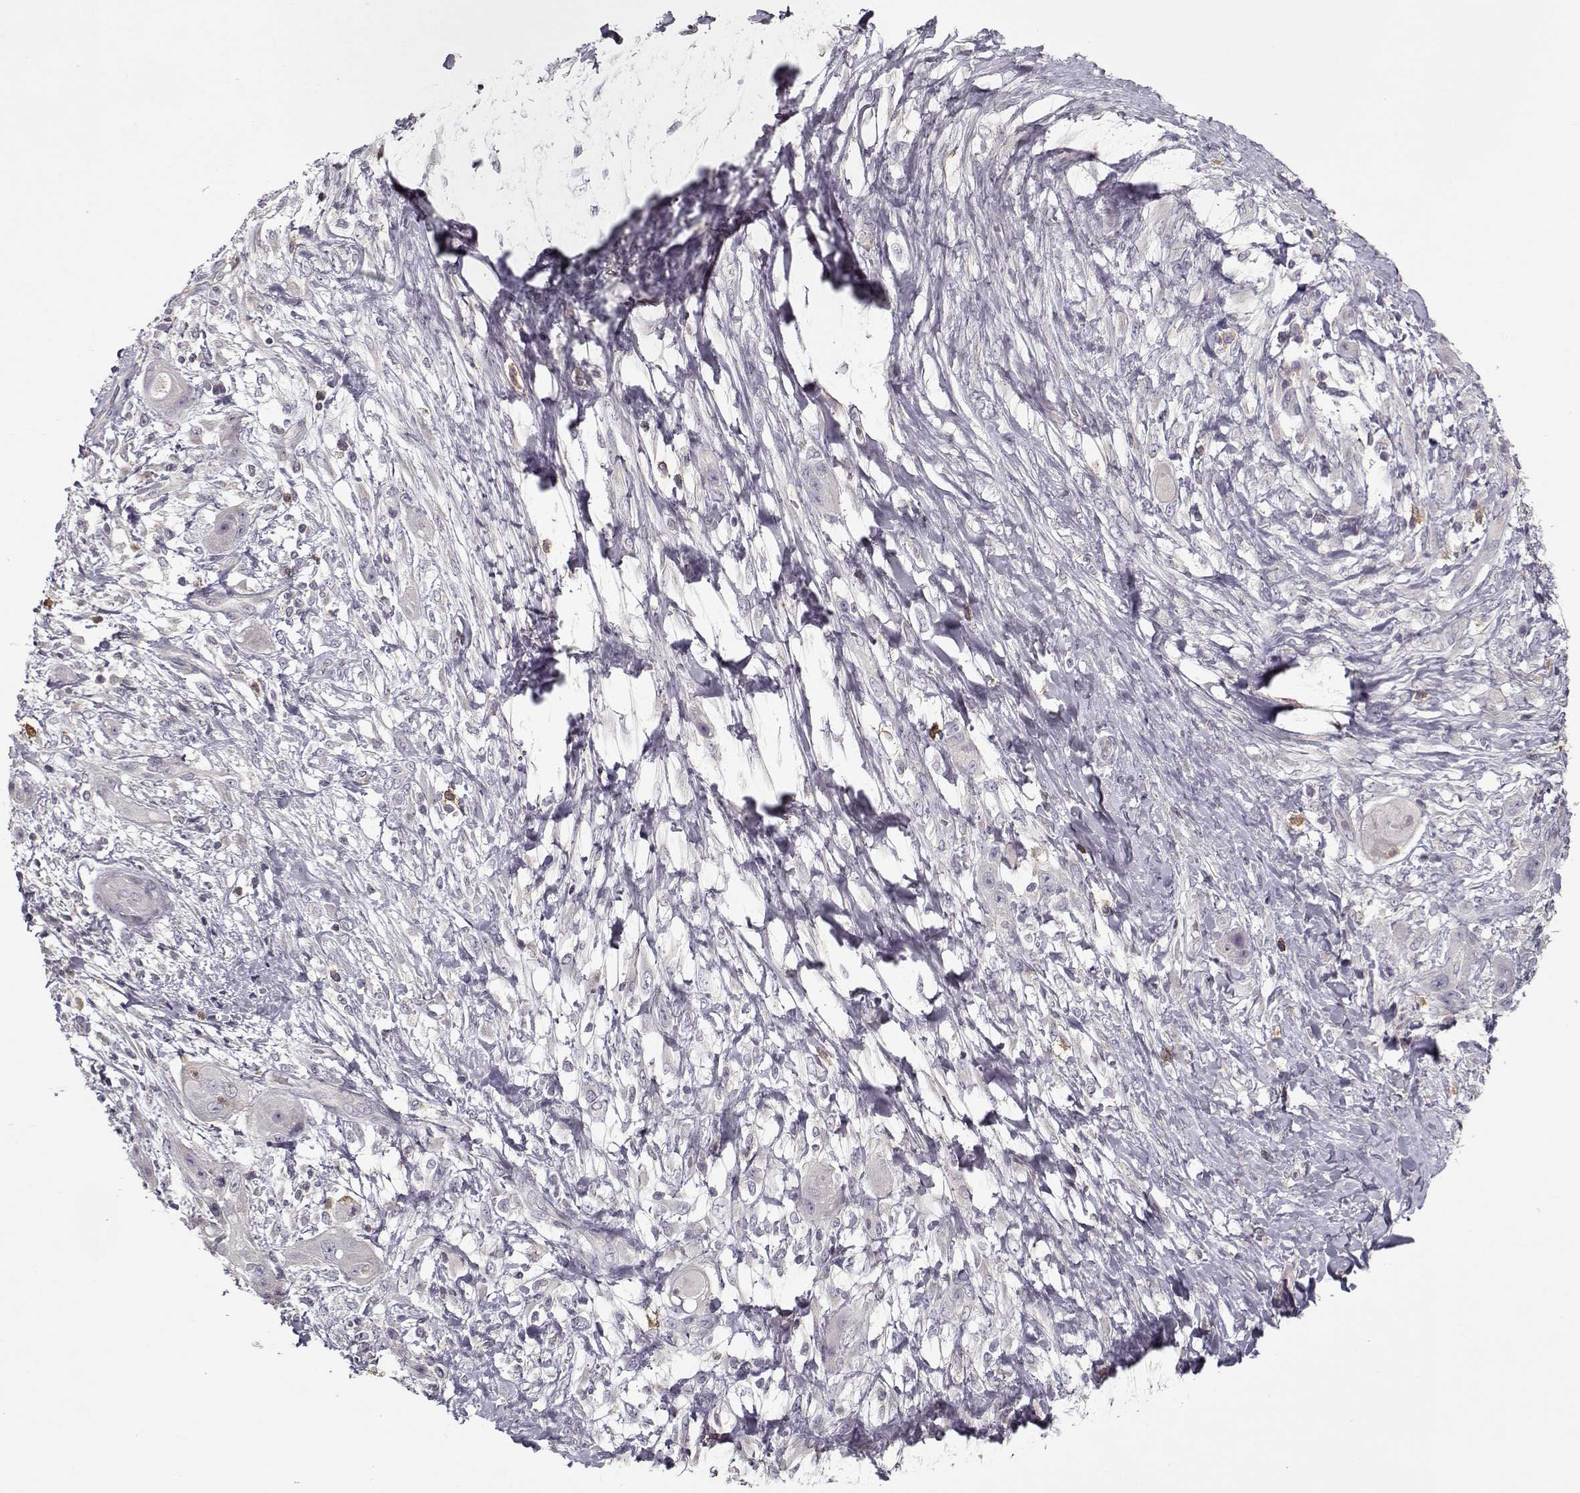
{"staining": {"intensity": "negative", "quantity": "none", "location": "none"}, "tissue": "skin cancer", "cell_type": "Tumor cells", "image_type": "cancer", "snomed": [{"axis": "morphology", "description": "Squamous cell carcinoma, NOS"}, {"axis": "topography", "description": "Skin"}], "caption": "Immunohistochemistry (IHC) of skin cancer (squamous cell carcinoma) exhibits no expression in tumor cells.", "gene": "UNC13D", "patient": {"sex": "male", "age": 62}}